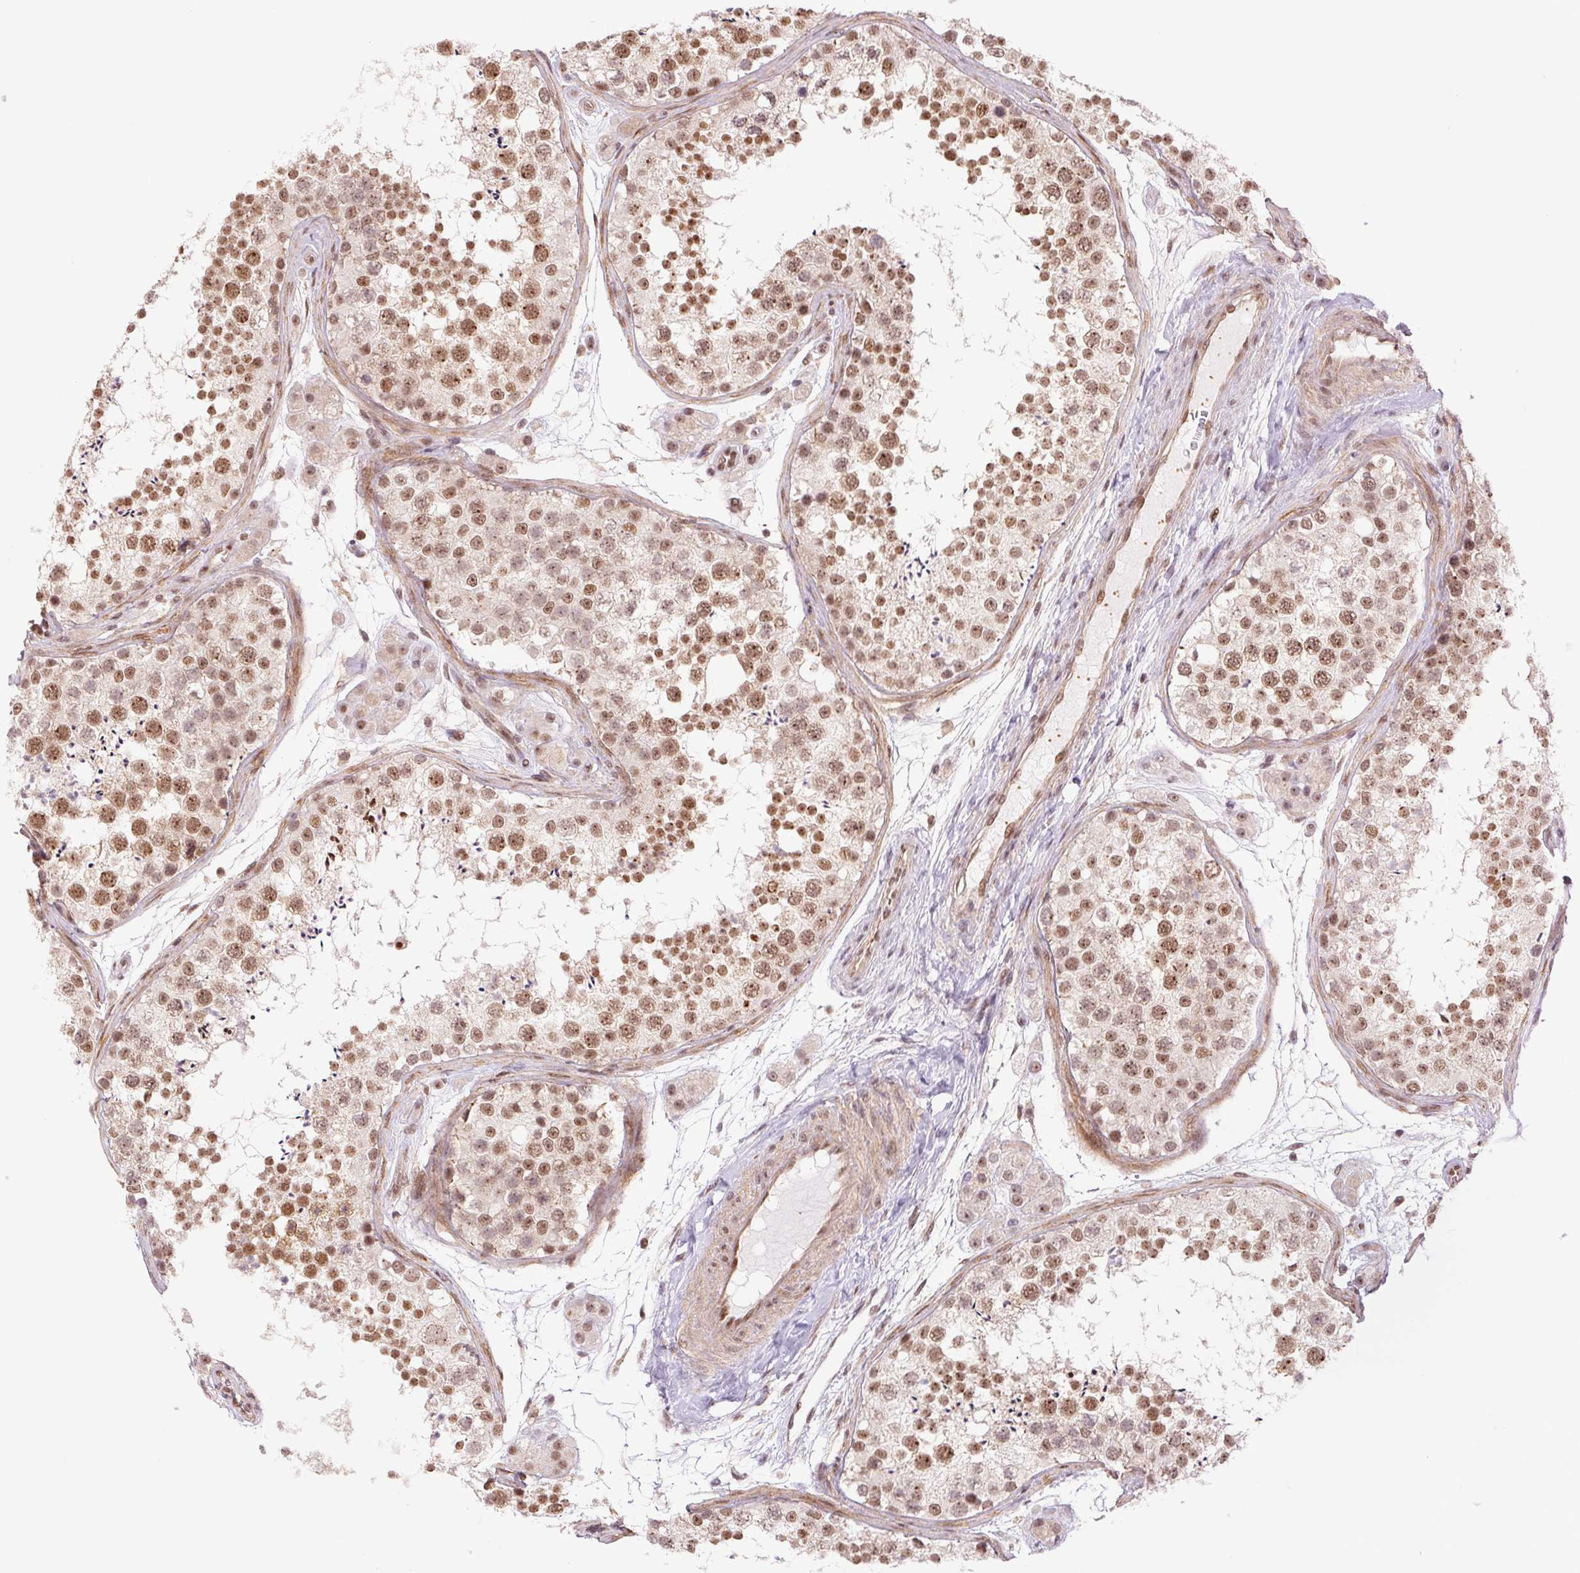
{"staining": {"intensity": "moderate", "quantity": ">75%", "location": "nuclear"}, "tissue": "testis", "cell_type": "Cells in seminiferous ducts", "image_type": "normal", "snomed": [{"axis": "morphology", "description": "Normal tissue, NOS"}, {"axis": "topography", "description": "Testis"}], "caption": "Protein staining exhibits moderate nuclear staining in about >75% of cells in seminiferous ducts in normal testis.", "gene": "CWC25", "patient": {"sex": "male", "age": 41}}